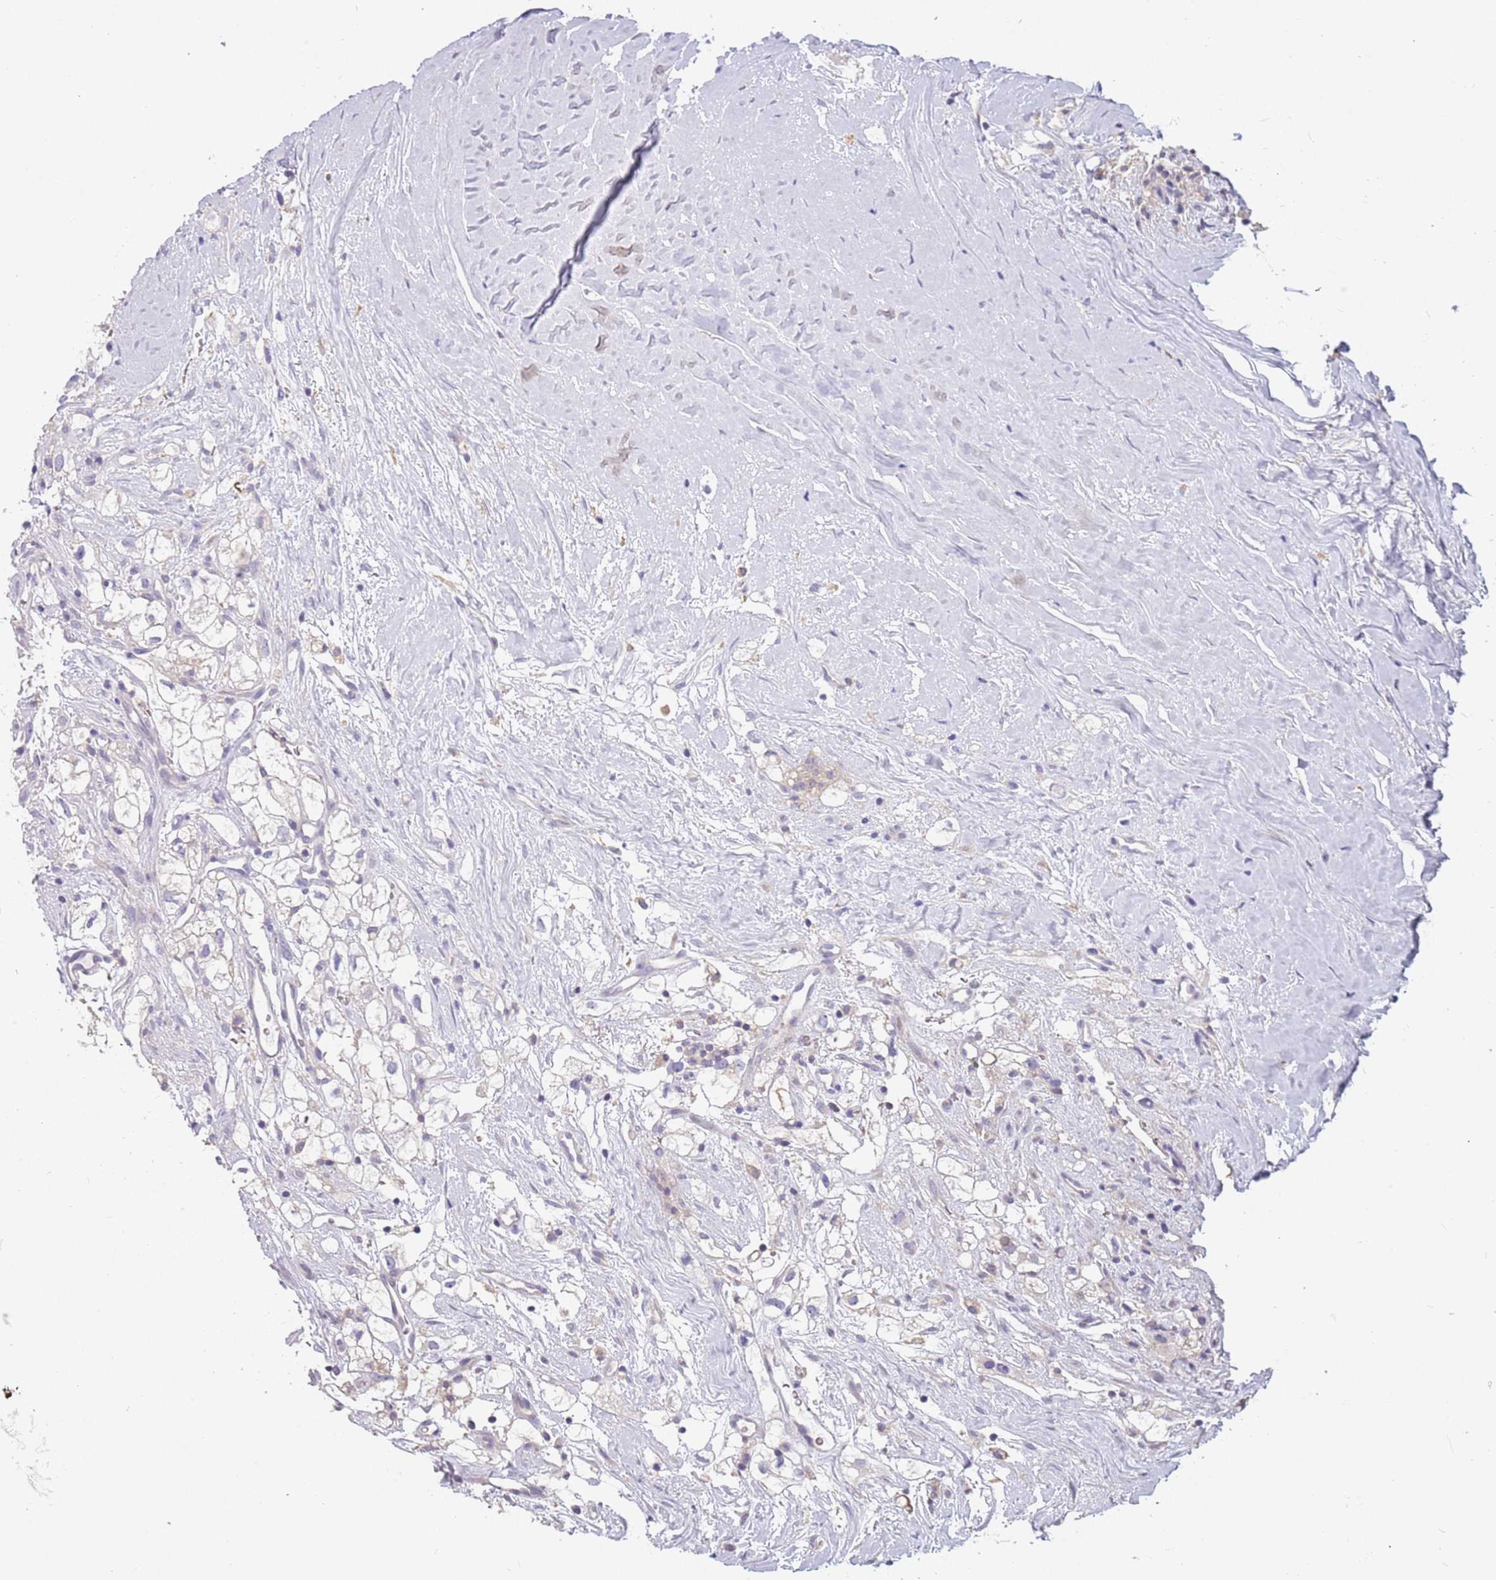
{"staining": {"intensity": "negative", "quantity": "none", "location": "none"}, "tissue": "renal cancer", "cell_type": "Tumor cells", "image_type": "cancer", "snomed": [{"axis": "morphology", "description": "Adenocarcinoma, NOS"}, {"axis": "topography", "description": "Kidney"}], "caption": "This is an immunohistochemistry (IHC) image of human adenocarcinoma (renal). There is no positivity in tumor cells.", "gene": "RHCG", "patient": {"sex": "male", "age": 59}}